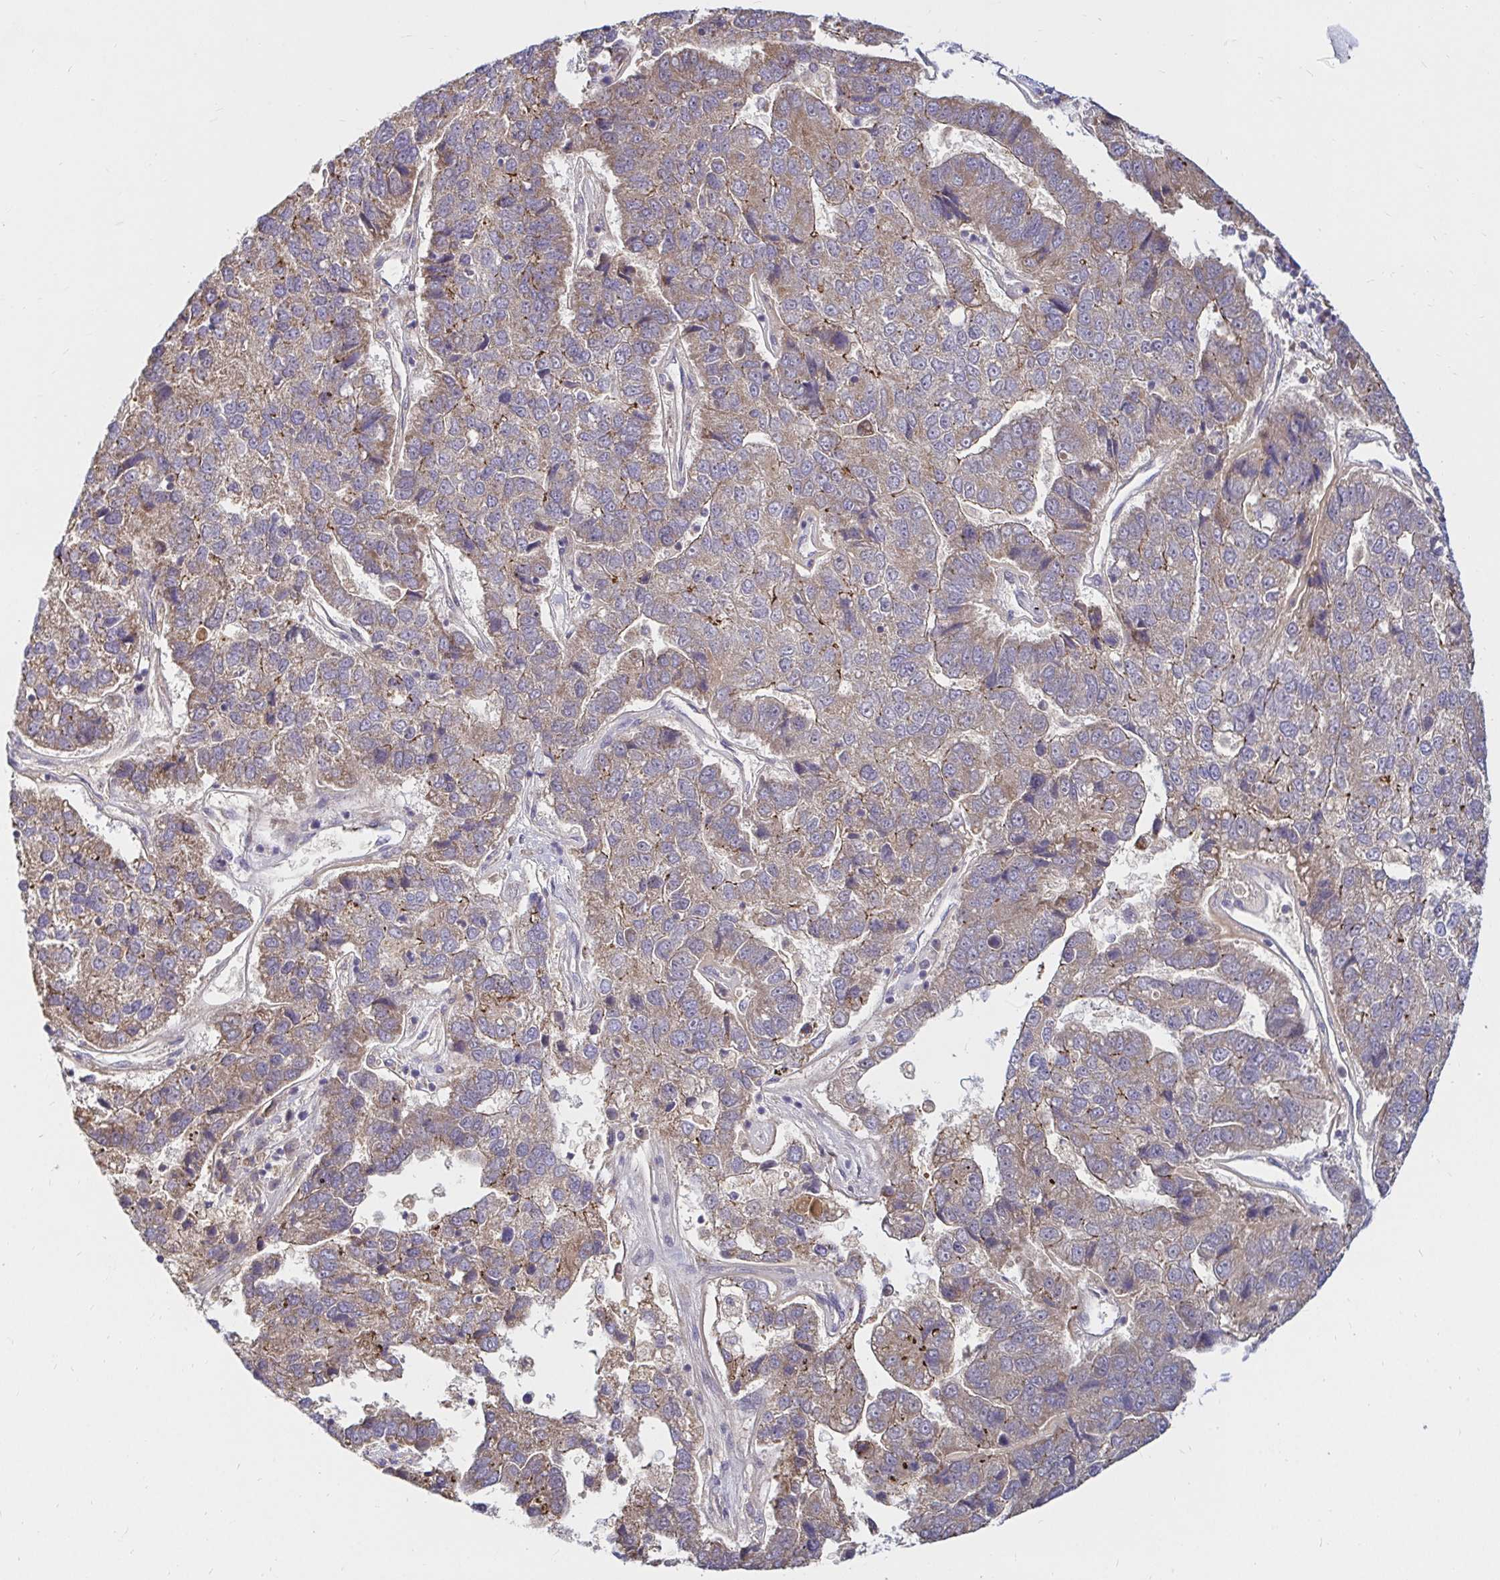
{"staining": {"intensity": "moderate", "quantity": ">75%", "location": "cytoplasmic/membranous"}, "tissue": "pancreatic cancer", "cell_type": "Tumor cells", "image_type": "cancer", "snomed": [{"axis": "morphology", "description": "Adenocarcinoma, NOS"}, {"axis": "topography", "description": "Pancreas"}], "caption": "Immunohistochemical staining of pancreatic adenocarcinoma demonstrates medium levels of moderate cytoplasmic/membranous positivity in about >75% of tumor cells. (Stains: DAB (3,3'-diaminobenzidine) in brown, nuclei in blue, Microscopy: brightfield microscopy at high magnification).", "gene": "ARHGEF37", "patient": {"sex": "female", "age": 61}}